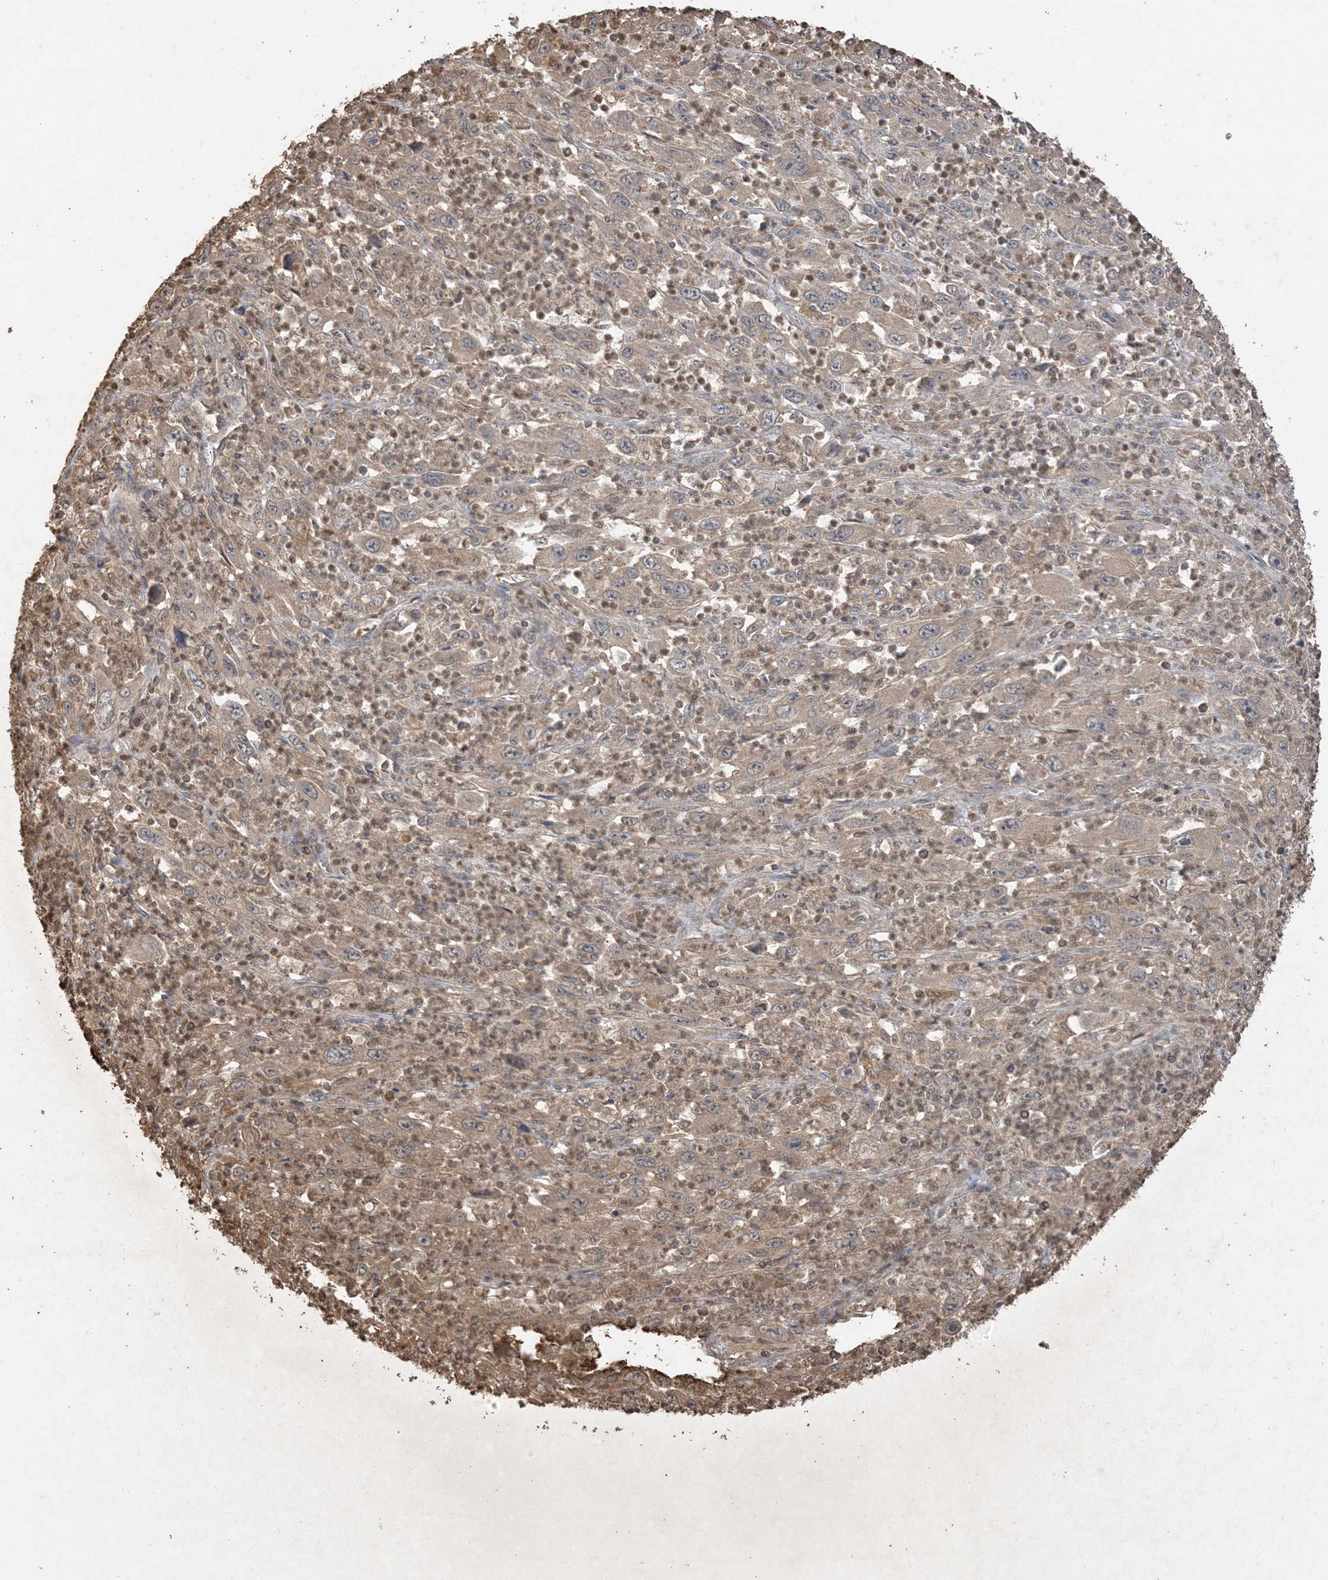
{"staining": {"intensity": "weak", "quantity": "25%-75%", "location": "cytoplasmic/membranous"}, "tissue": "melanoma", "cell_type": "Tumor cells", "image_type": "cancer", "snomed": [{"axis": "morphology", "description": "Malignant melanoma, Metastatic site"}, {"axis": "topography", "description": "Skin"}], "caption": "The immunohistochemical stain labels weak cytoplasmic/membranous positivity in tumor cells of malignant melanoma (metastatic site) tissue. The protein is shown in brown color, while the nuclei are stained blue.", "gene": "HPS4", "patient": {"sex": "female", "age": 56}}